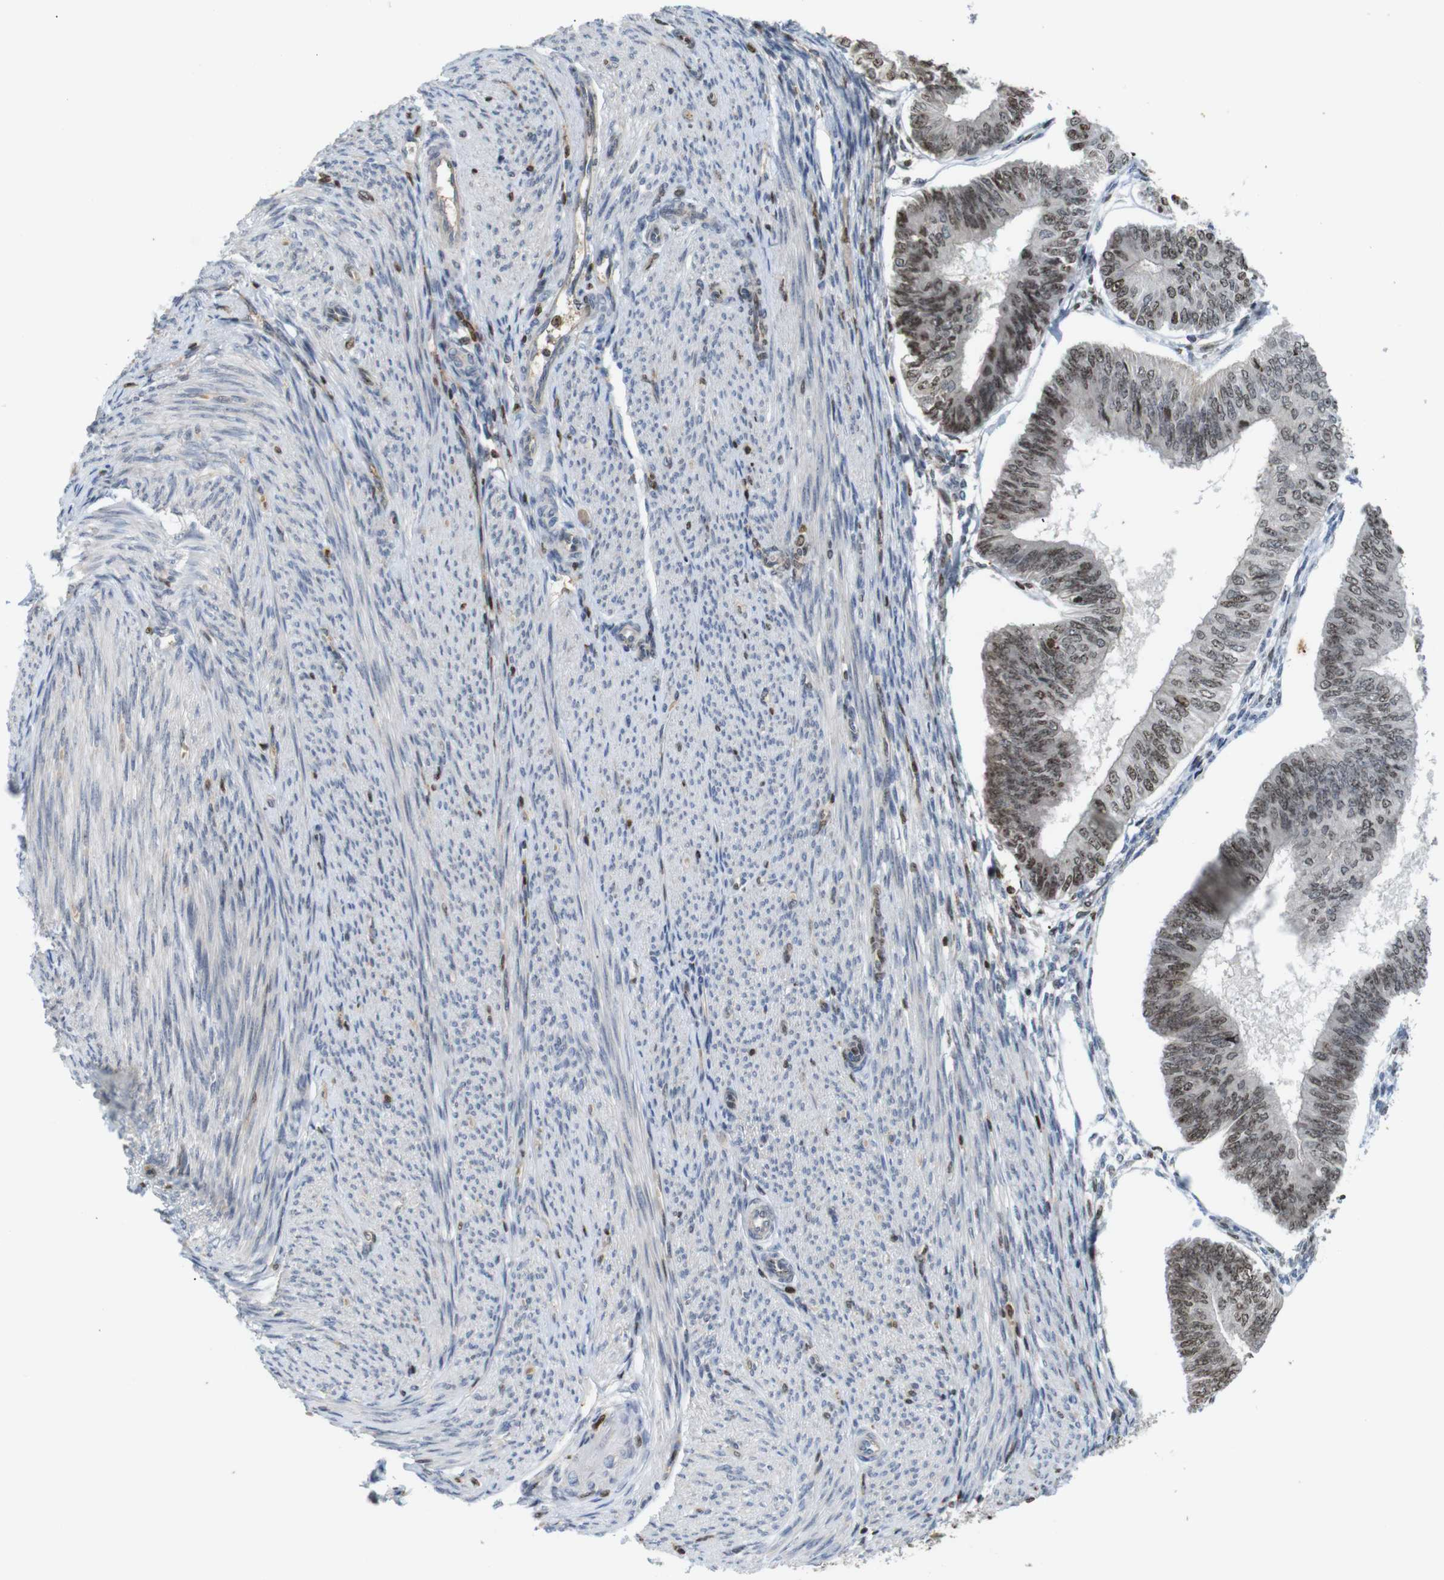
{"staining": {"intensity": "moderate", "quantity": "25%-75%", "location": "nuclear"}, "tissue": "endometrial cancer", "cell_type": "Tumor cells", "image_type": "cancer", "snomed": [{"axis": "morphology", "description": "Adenocarcinoma, NOS"}, {"axis": "topography", "description": "Endometrium"}], "caption": "Immunohistochemical staining of human endometrial cancer (adenocarcinoma) shows medium levels of moderate nuclear protein expression in approximately 25%-75% of tumor cells.", "gene": "MBD1", "patient": {"sex": "female", "age": 58}}